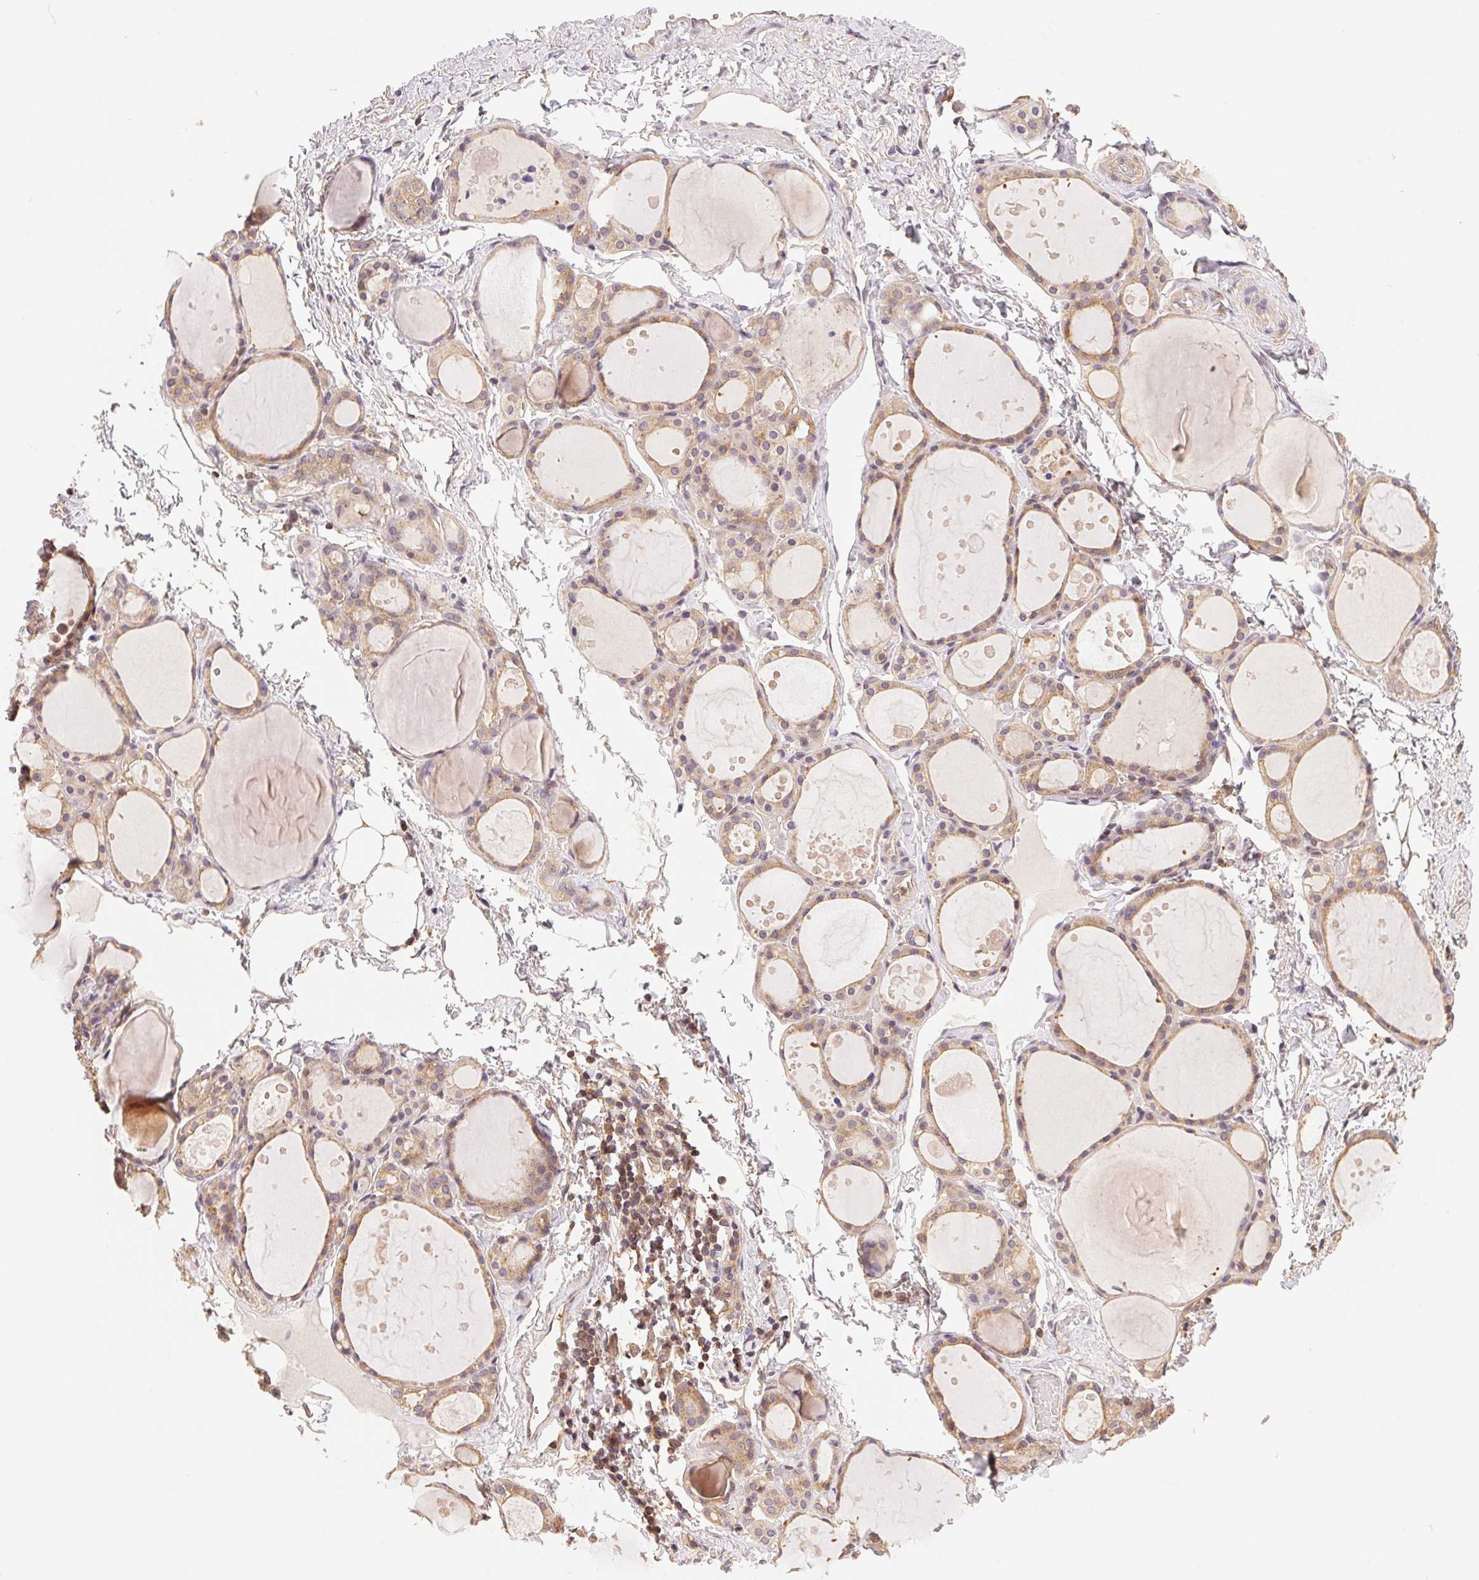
{"staining": {"intensity": "weak", "quantity": ">75%", "location": "cytoplasmic/membranous"}, "tissue": "thyroid gland", "cell_type": "Glandular cells", "image_type": "normal", "snomed": [{"axis": "morphology", "description": "Normal tissue, NOS"}, {"axis": "topography", "description": "Thyroid gland"}], "caption": "Thyroid gland stained with immunohistochemistry demonstrates weak cytoplasmic/membranous positivity in approximately >75% of glandular cells.", "gene": "GDI1", "patient": {"sex": "male", "age": 68}}